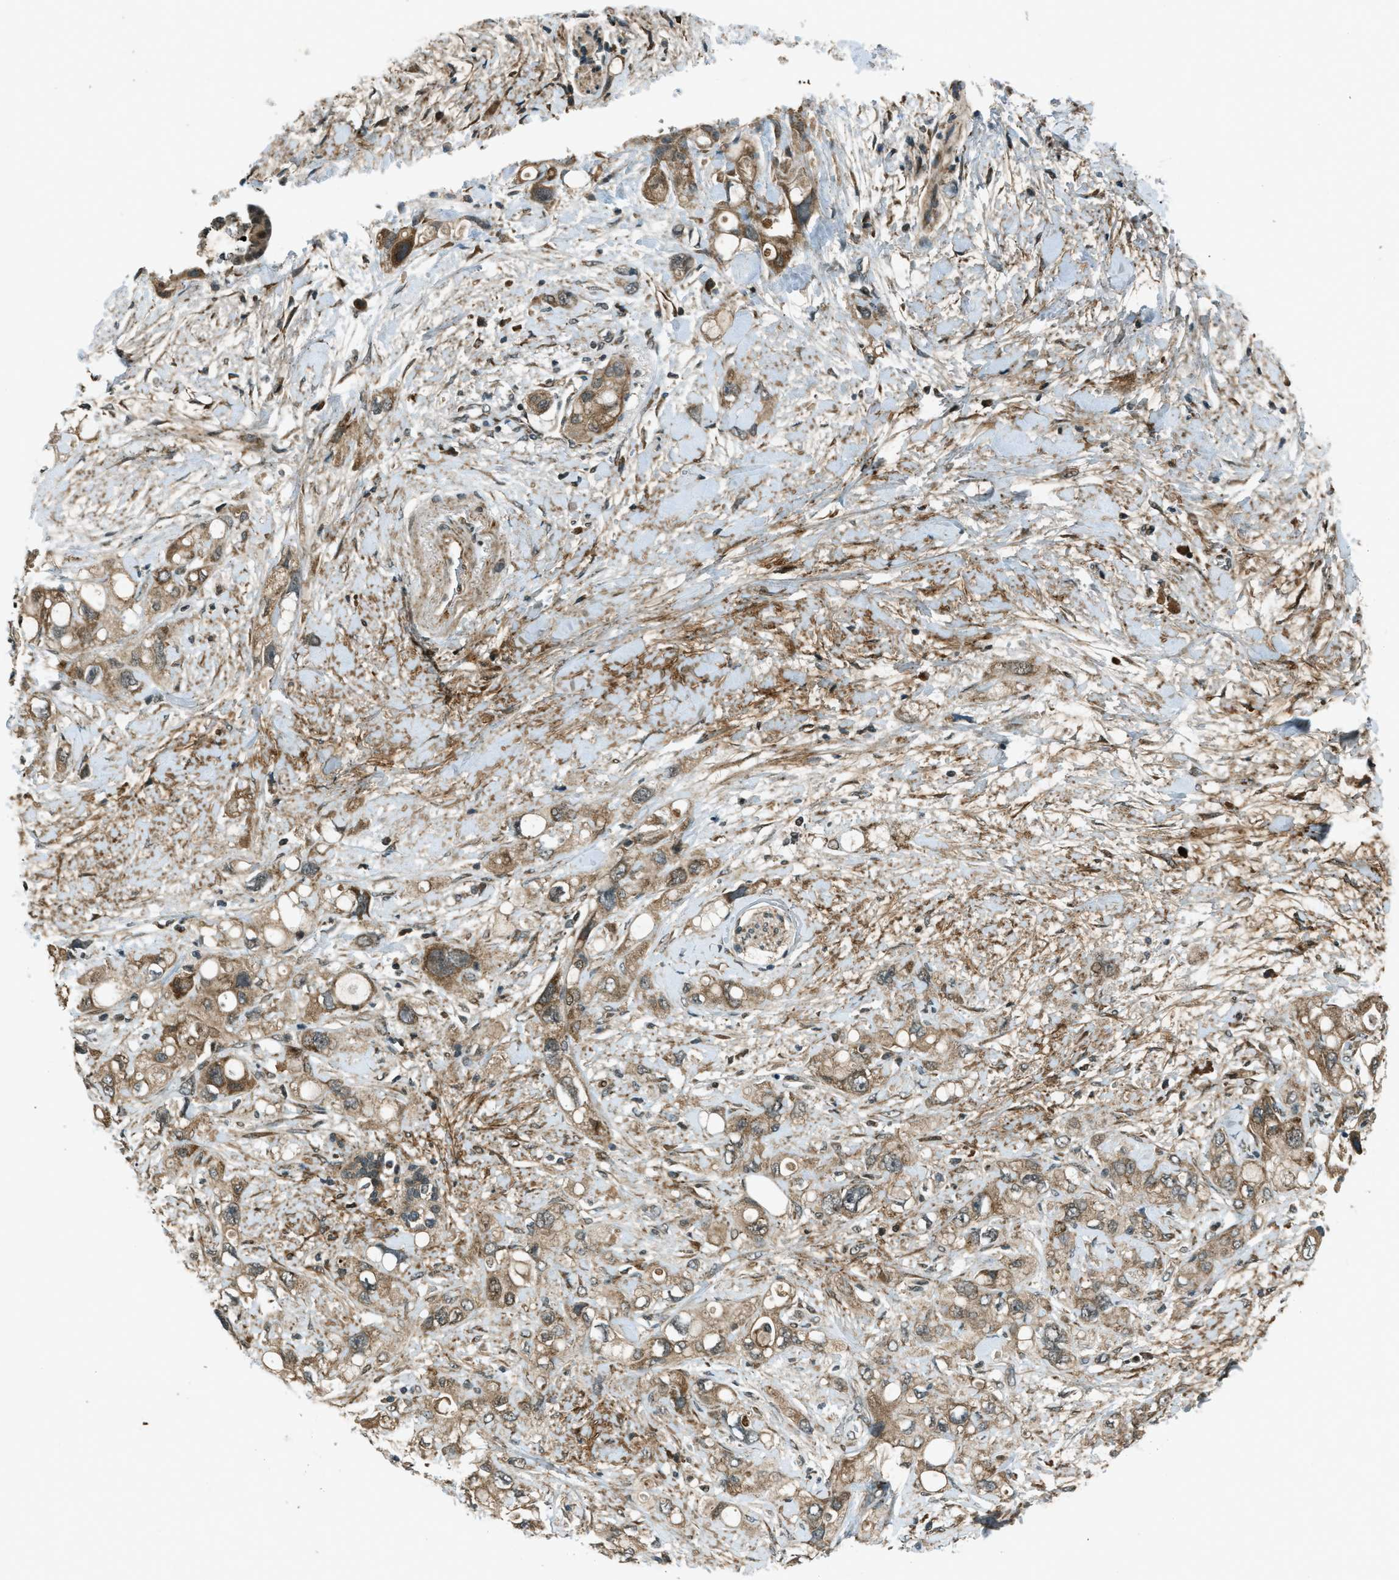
{"staining": {"intensity": "moderate", "quantity": ">75%", "location": "cytoplasmic/membranous"}, "tissue": "pancreatic cancer", "cell_type": "Tumor cells", "image_type": "cancer", "snomed": [{"axis": "morphology", "description": "Adenocarcinoma, NOS"}, {"axis": "topography", "description": "Pancreas"}], "caption": "This histopathology image shows IHC staining of pancreatic cancer (adenocarcinoma), with medium moderate cytoplasmic/membranous staining in approximately >75% of tumor cells.", "gene": "EIF2AK3", "patient": {"sex": "female", "age": 56}}